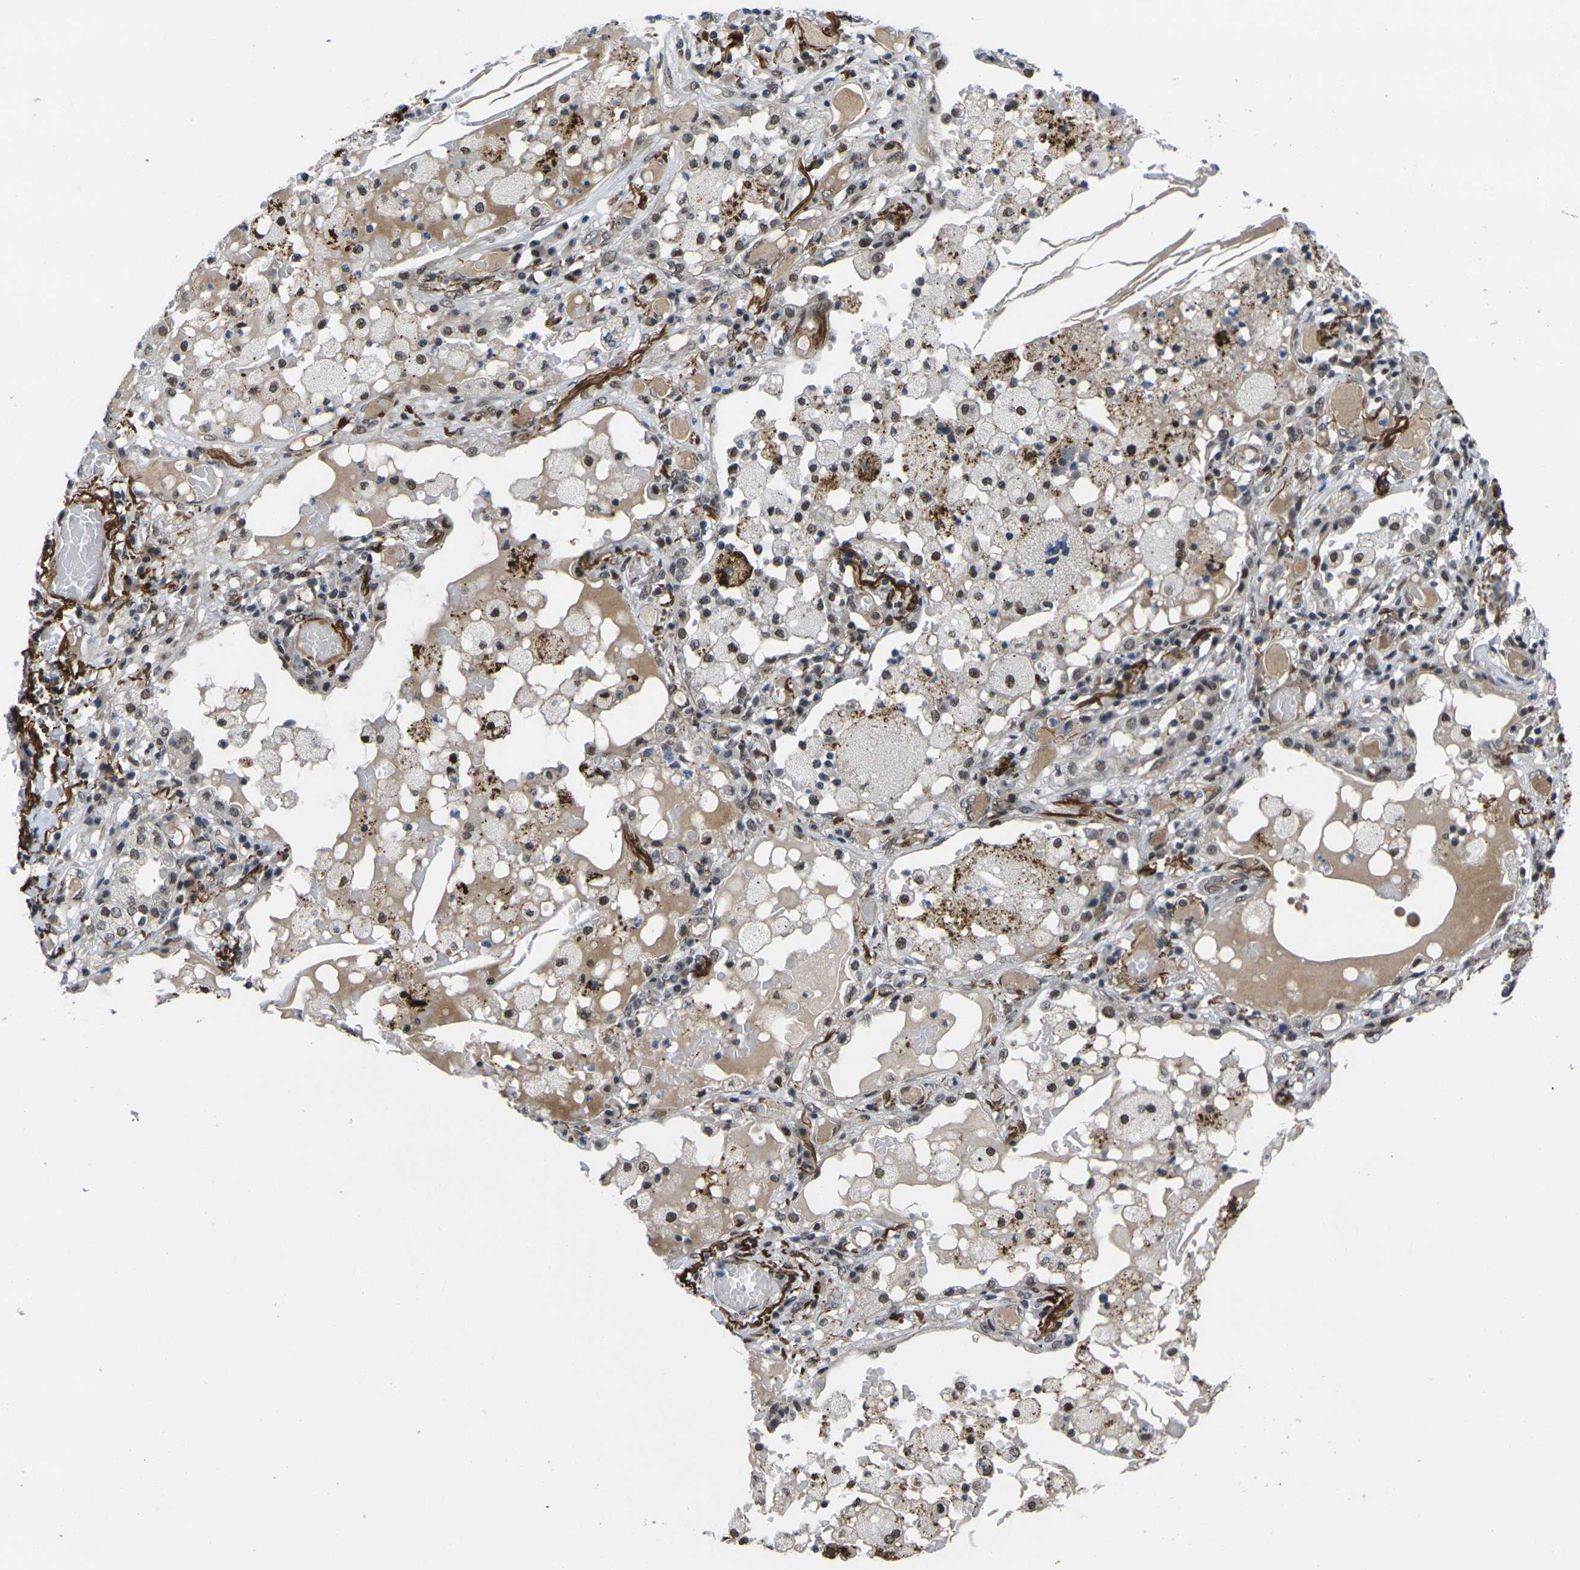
{"staining": {"intensity": "moderate", "quantity": ">75%", "location": "nuclear"}, "tissue": "lung cancer", "cell_type": "Tumor cells", "image_type": "cancer", "snomed": [{"axis": "morphology", "description": "Squamous cell carcinoma, NOS"}, {"axis": "topography", "description": "Lung"}], "caption": "An image of lung squamous cell carcinoma stained for a protein displays moderate nuclear brown staining in tumor cells. (DAB IHC with brightfield microscopy, high magnification).", "gene": "RBM7", "patient": {"sex": "male", "age": 71}}